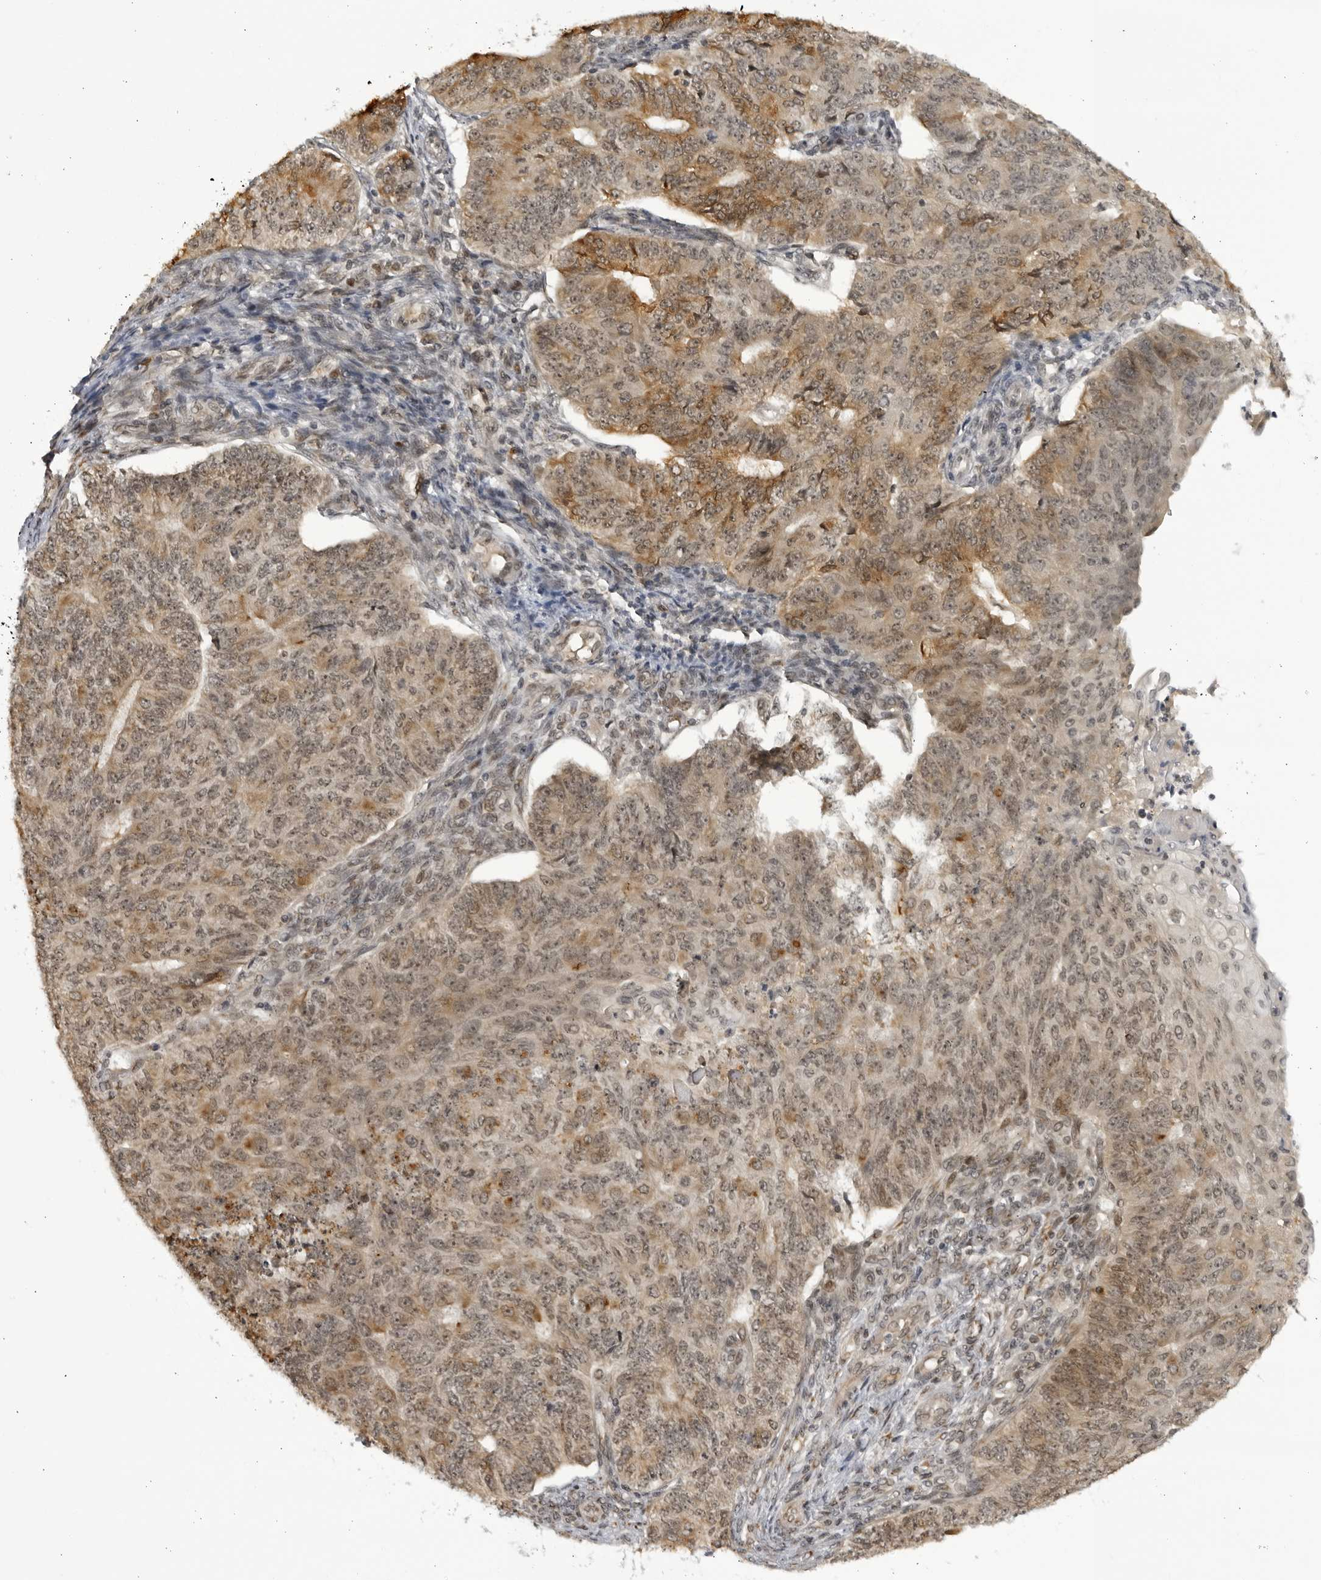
{"staining": {"intensity": "weak", "quantity": ">75%", "location": "cytoplasmic/membranous,nuclear"}, "tissue": "endometrial cancer", "cell_type": "Tumor cells", "image_type": "cancer", "snomed": [{"axis": "morphology", "description": "Adenocarcinoma, NOS"}, {"axis": "topography", "description": "Endometrium"}], "caption": "Endometrial cancer stained with a brown dye demonstrates weak cytoplasmic/membranous and nuclear positive expression in approximately >75% of tumor cells.", "gene": "RASGEF1C", "patient": {"sex": "female", "age": 32}}